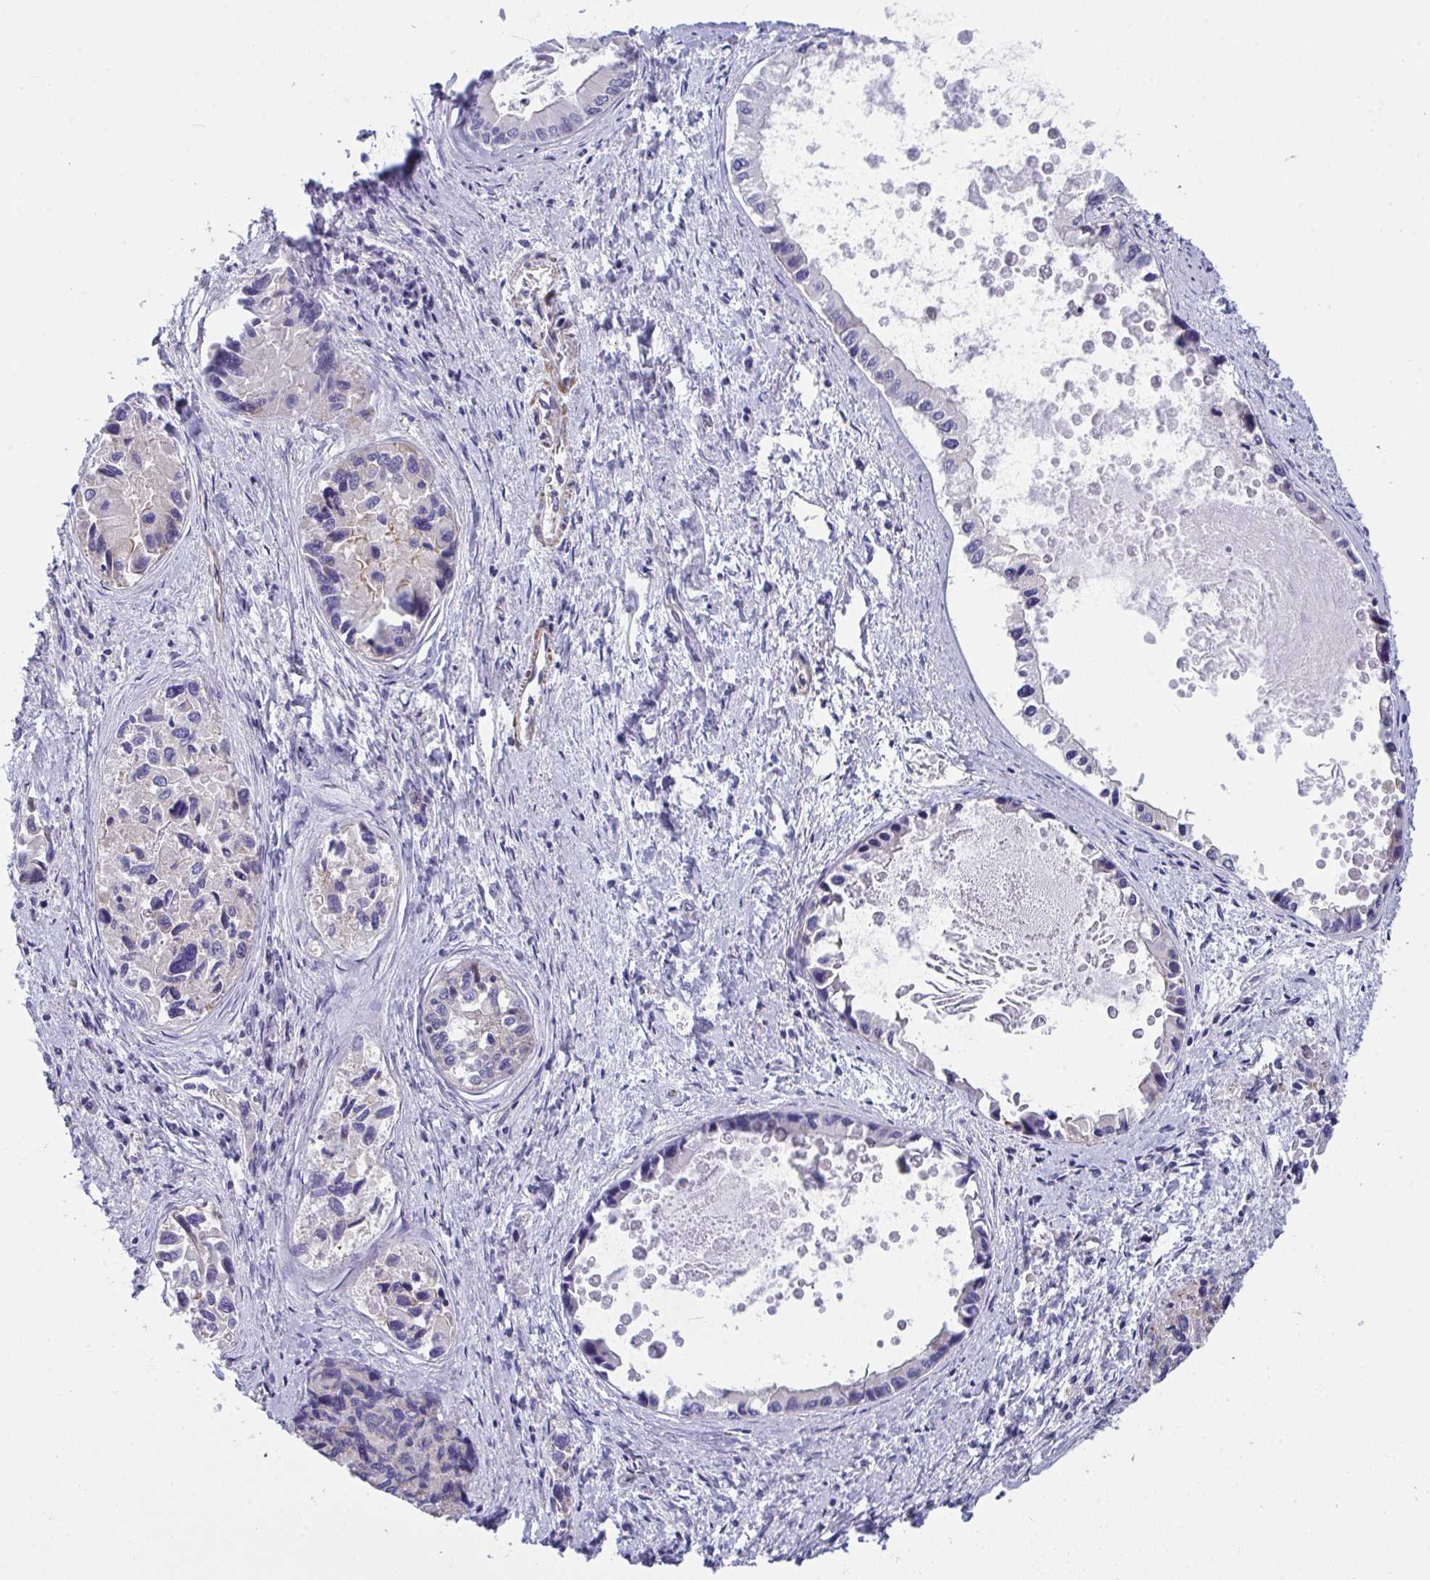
{"staining": {"intensity": "negative", "quantity": "none", "location": "none"}, "tissue": "liver cancer", "cell_type": "Tumor cells", "image_type": "cancer", "snomed": [{"axis": "morphology", "description": "Cholangiocarcinoma"}, {"axis": "topography", "description": "Liver"}], "caption": "Tumor cells are negative for brown protein staining in cholangiocarcinoma (liver).", "gene": "MYL12A", "patient": {"sex": "male", "age": 66}}